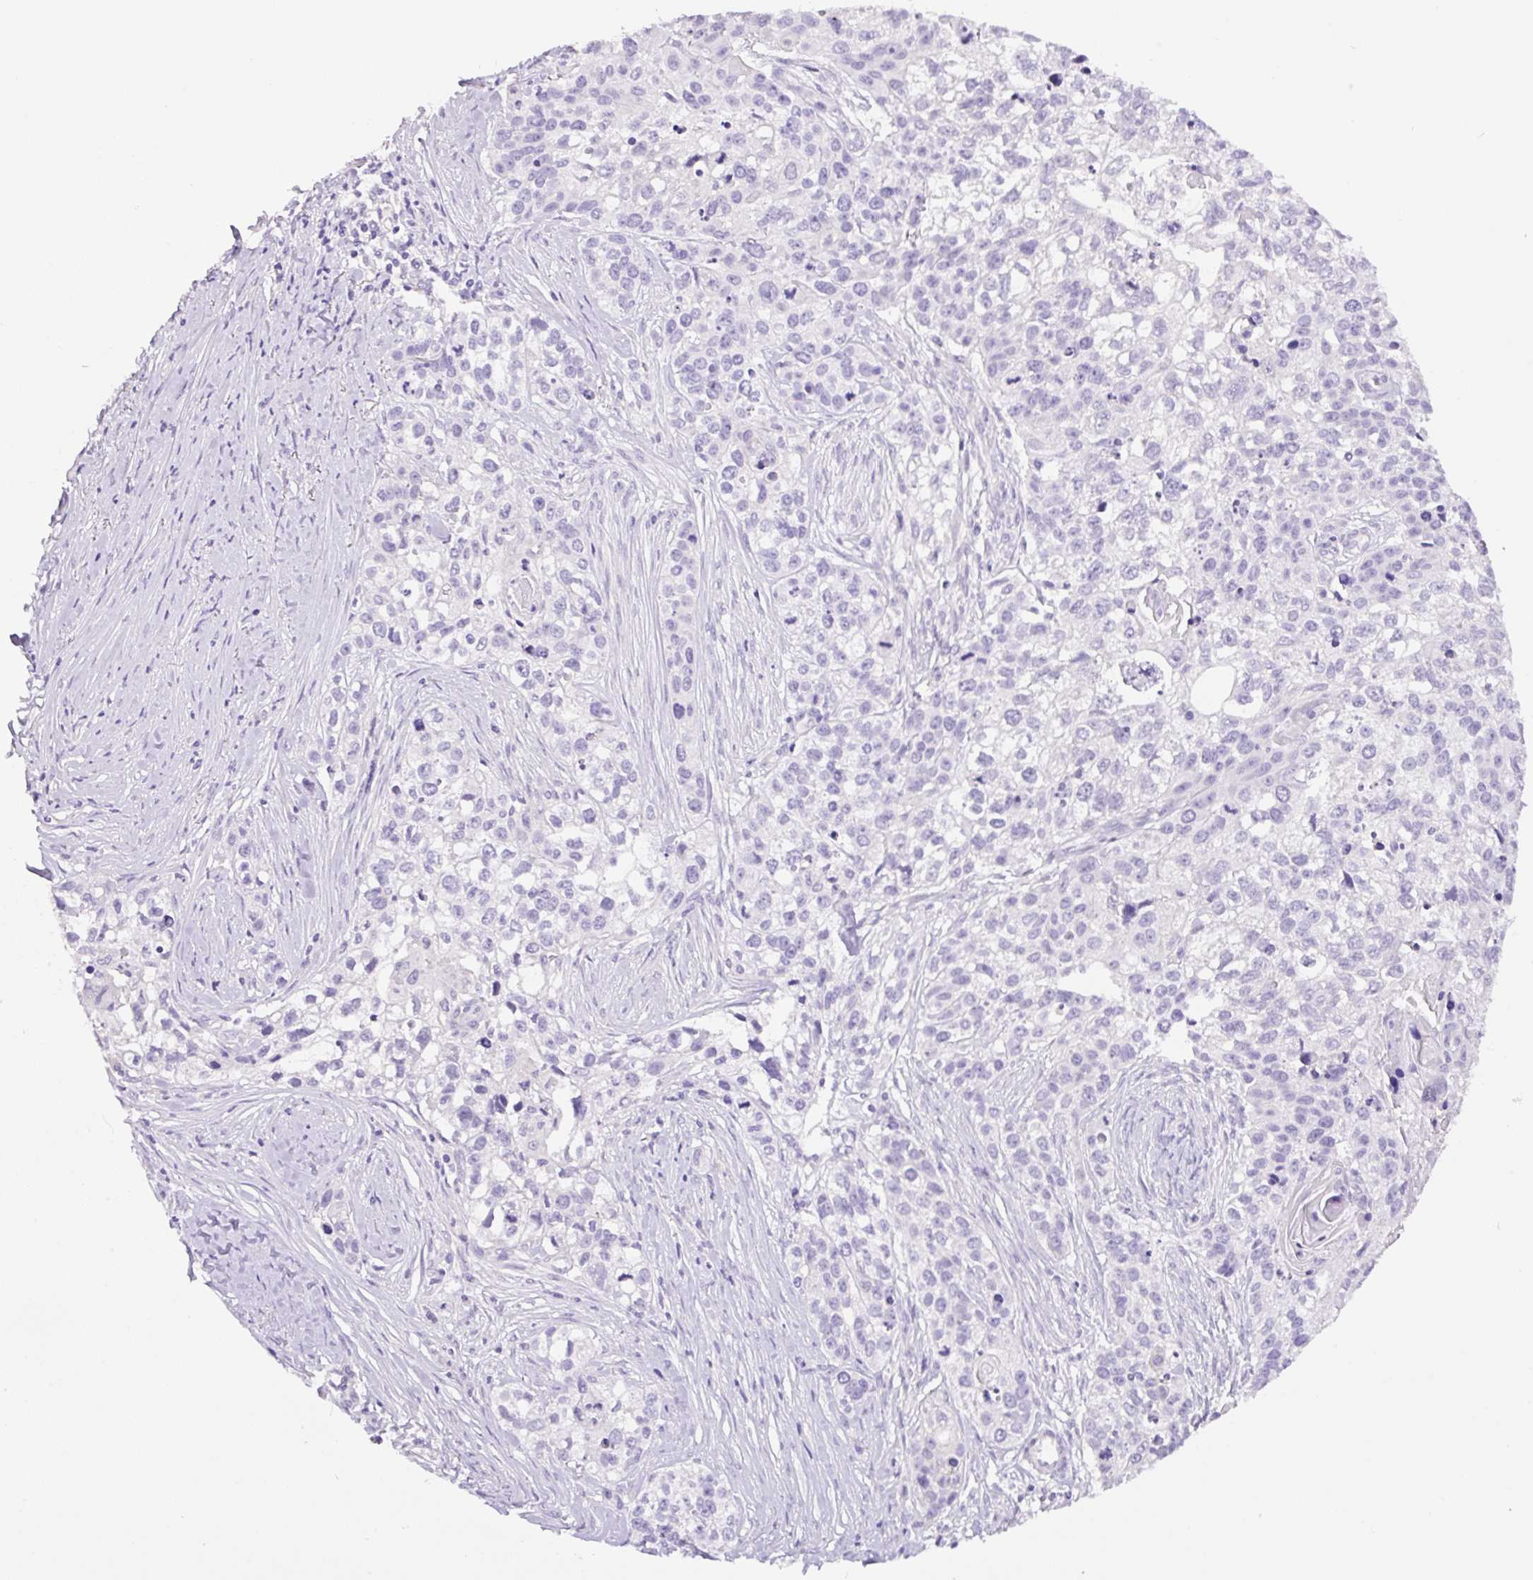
{"staining": {"intensity": "negative", "quantity": "none", "location": "none"}, "tissue": "lung cancer", "cell_type": "Tumor cells", "image_type": "cancer", "snomed": [{"axis": "morphology", "description": "Squamous cell carcinoma, NOS"}, {"axis": "topography", "description": "Lung"}], "caption": "IHC image of neoplastic tissue: lung cancer (squamous cell carcinoma) stained with DAB (3,3'-diaminobenzidine) displays no significant protein positivity in tumor cells.", "gene": "CAMK2B", "patient": {"sex": "male", "age": 74}}